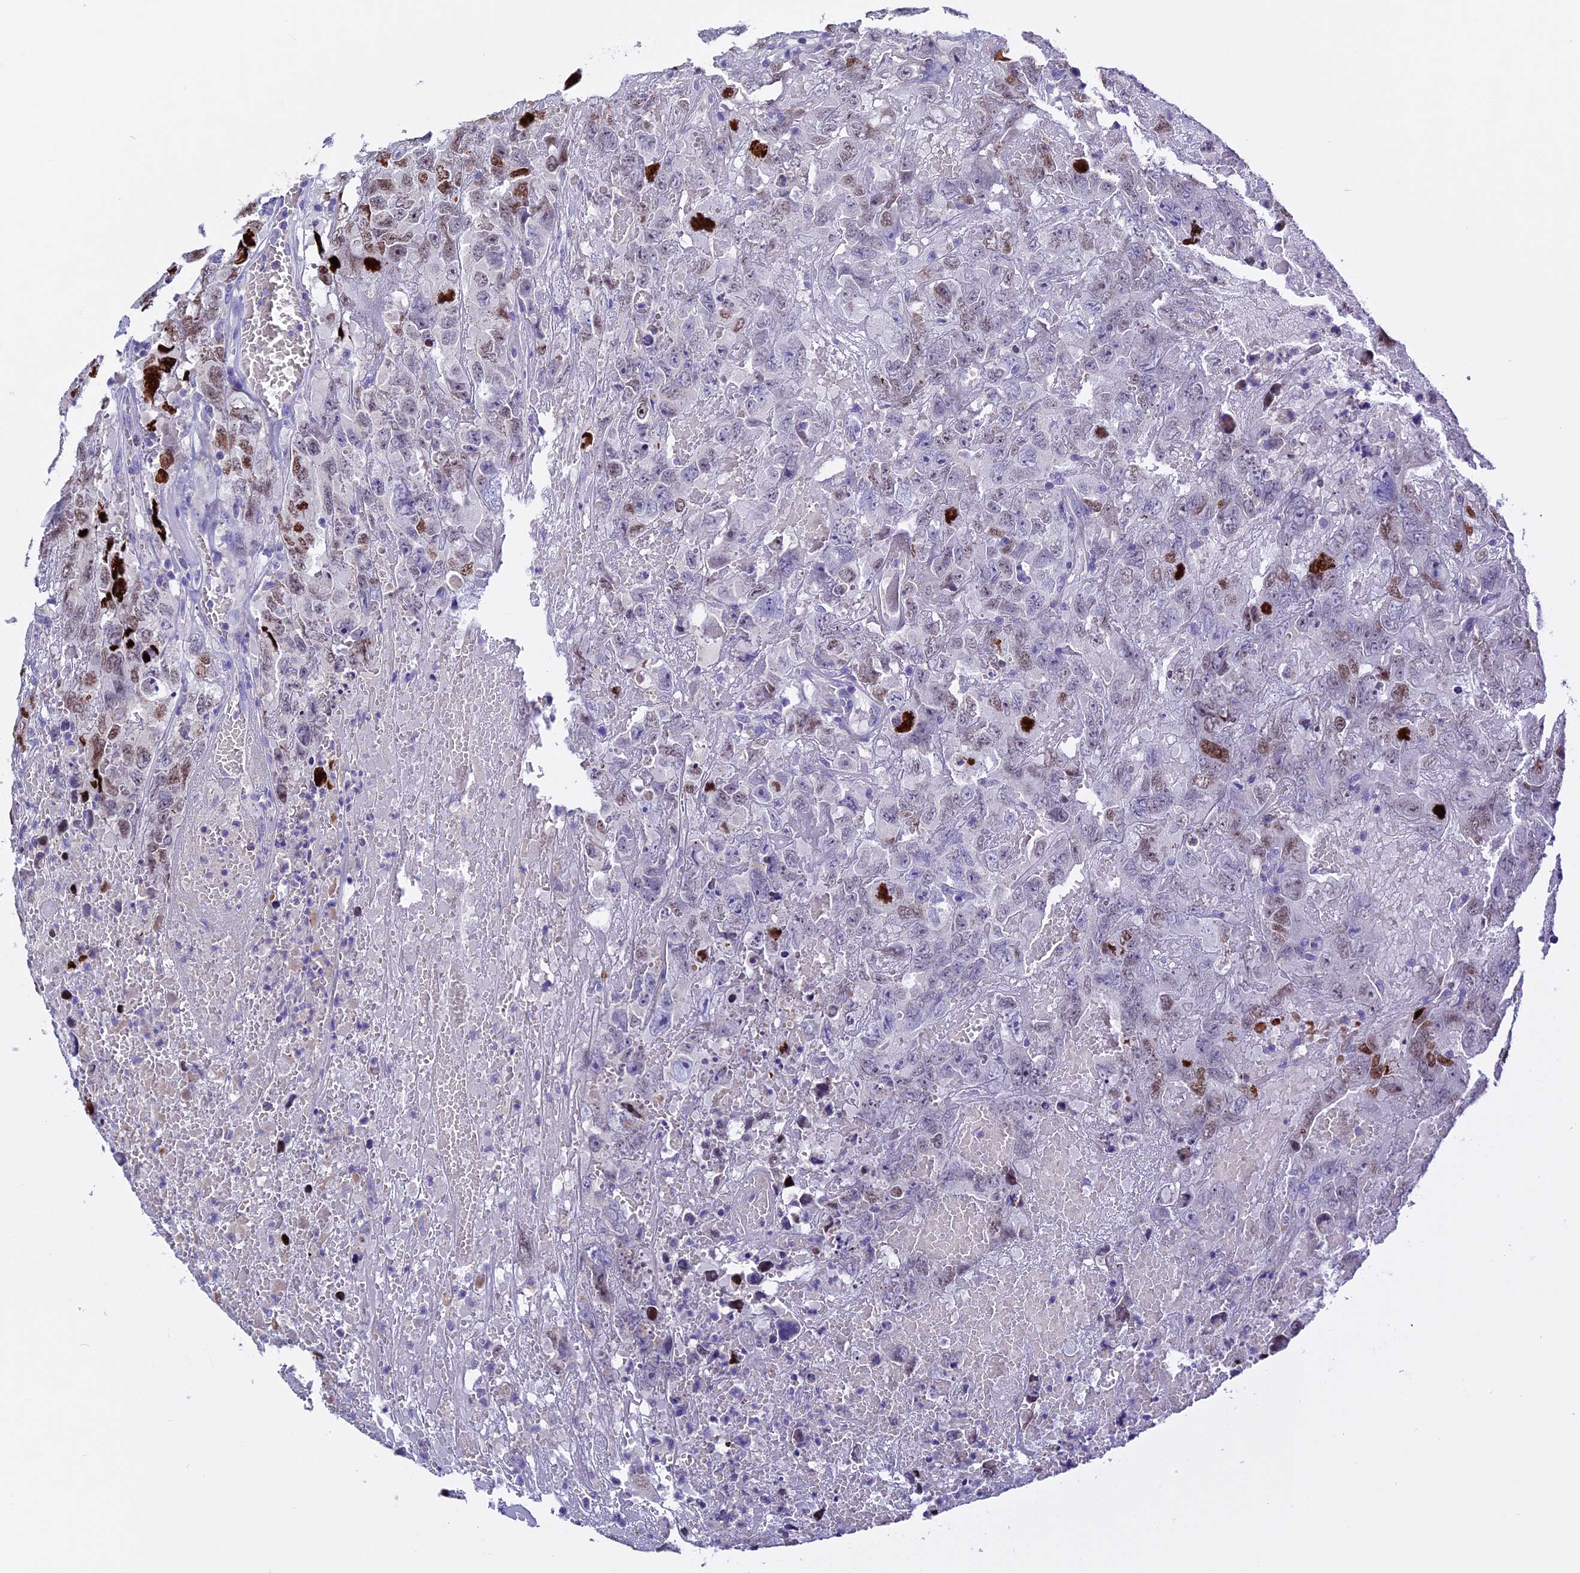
{"staining": {"intensity": "negative", "quantity": "none", "location": "none"}, "tissue": "testis cancer", "cell_type": "Tumor cells", "image_type": "cancer", "snomed": [{"axis": "morphology", "description": "Carcinoma, Embryonal, NOS"}, {"axis": "topography", "description": "Testis"}], "caption": "Histopathology image shows no significant protein positivity in tumor cells of testis cancer.", "gene": "RTTN", "patient": {"sex": "male", "age": 45}}